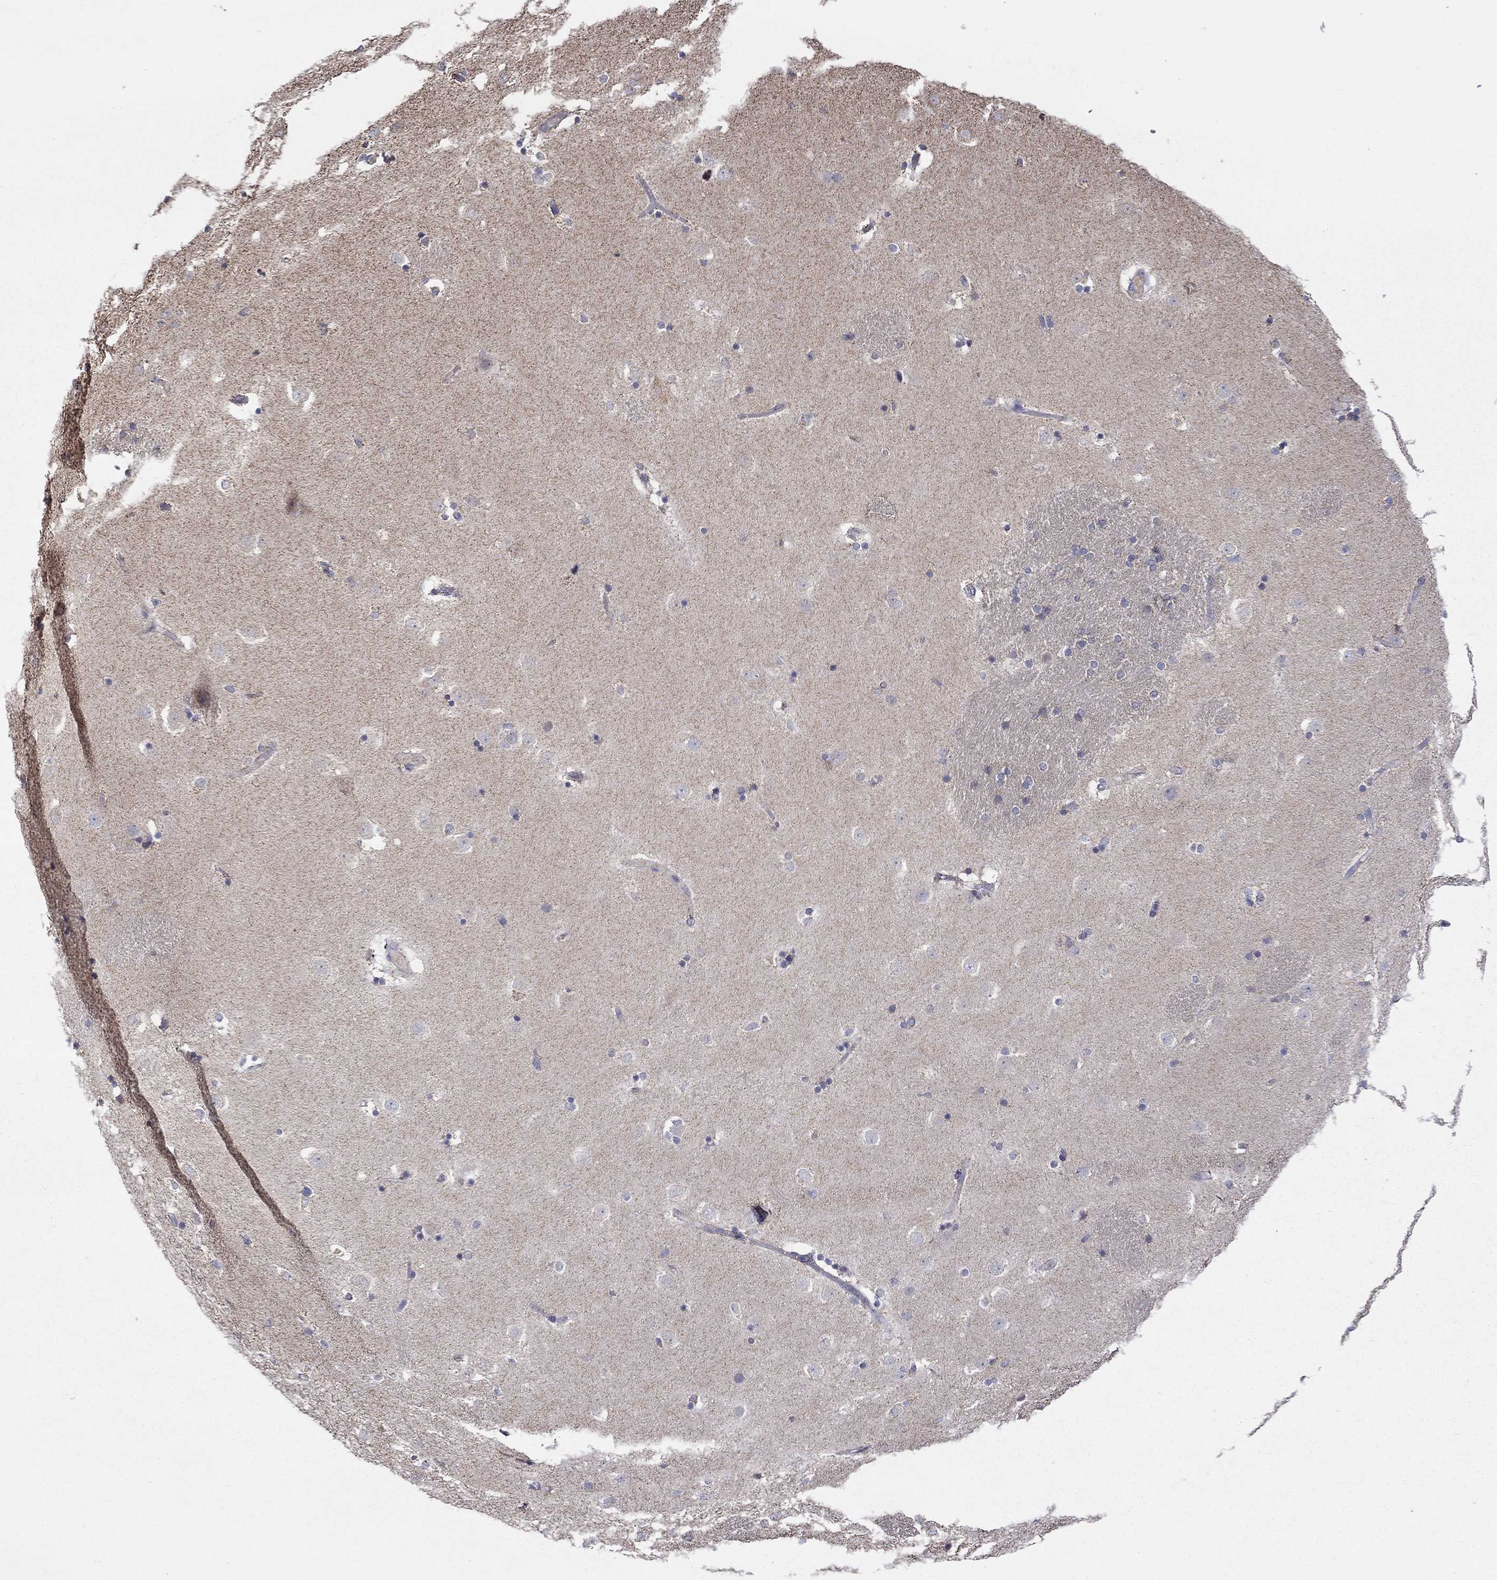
{"staining": {"intensity": "weak", "quantity": "<25%", "location": "cytoplasmic/membranous"}, "tissue": "caudate", "cell_type": "Glial cells", "image_type": "normal", "snomed": [{"axis": "morphology", "description": "Normal tissue, NOS"}, {"axis": "topography", "description": "Lateral ventricle wall"}], "caption": "A histopathology image of human caudate is negative for staining in glial cells. (Stains: DAB immunohistochemistry (IHC) with hematoxylin counter stain, Microscopy: brightfield microscopy at high magnification).", "gene": "HPS5", "patient": {"sex": "male", "age": 51}}